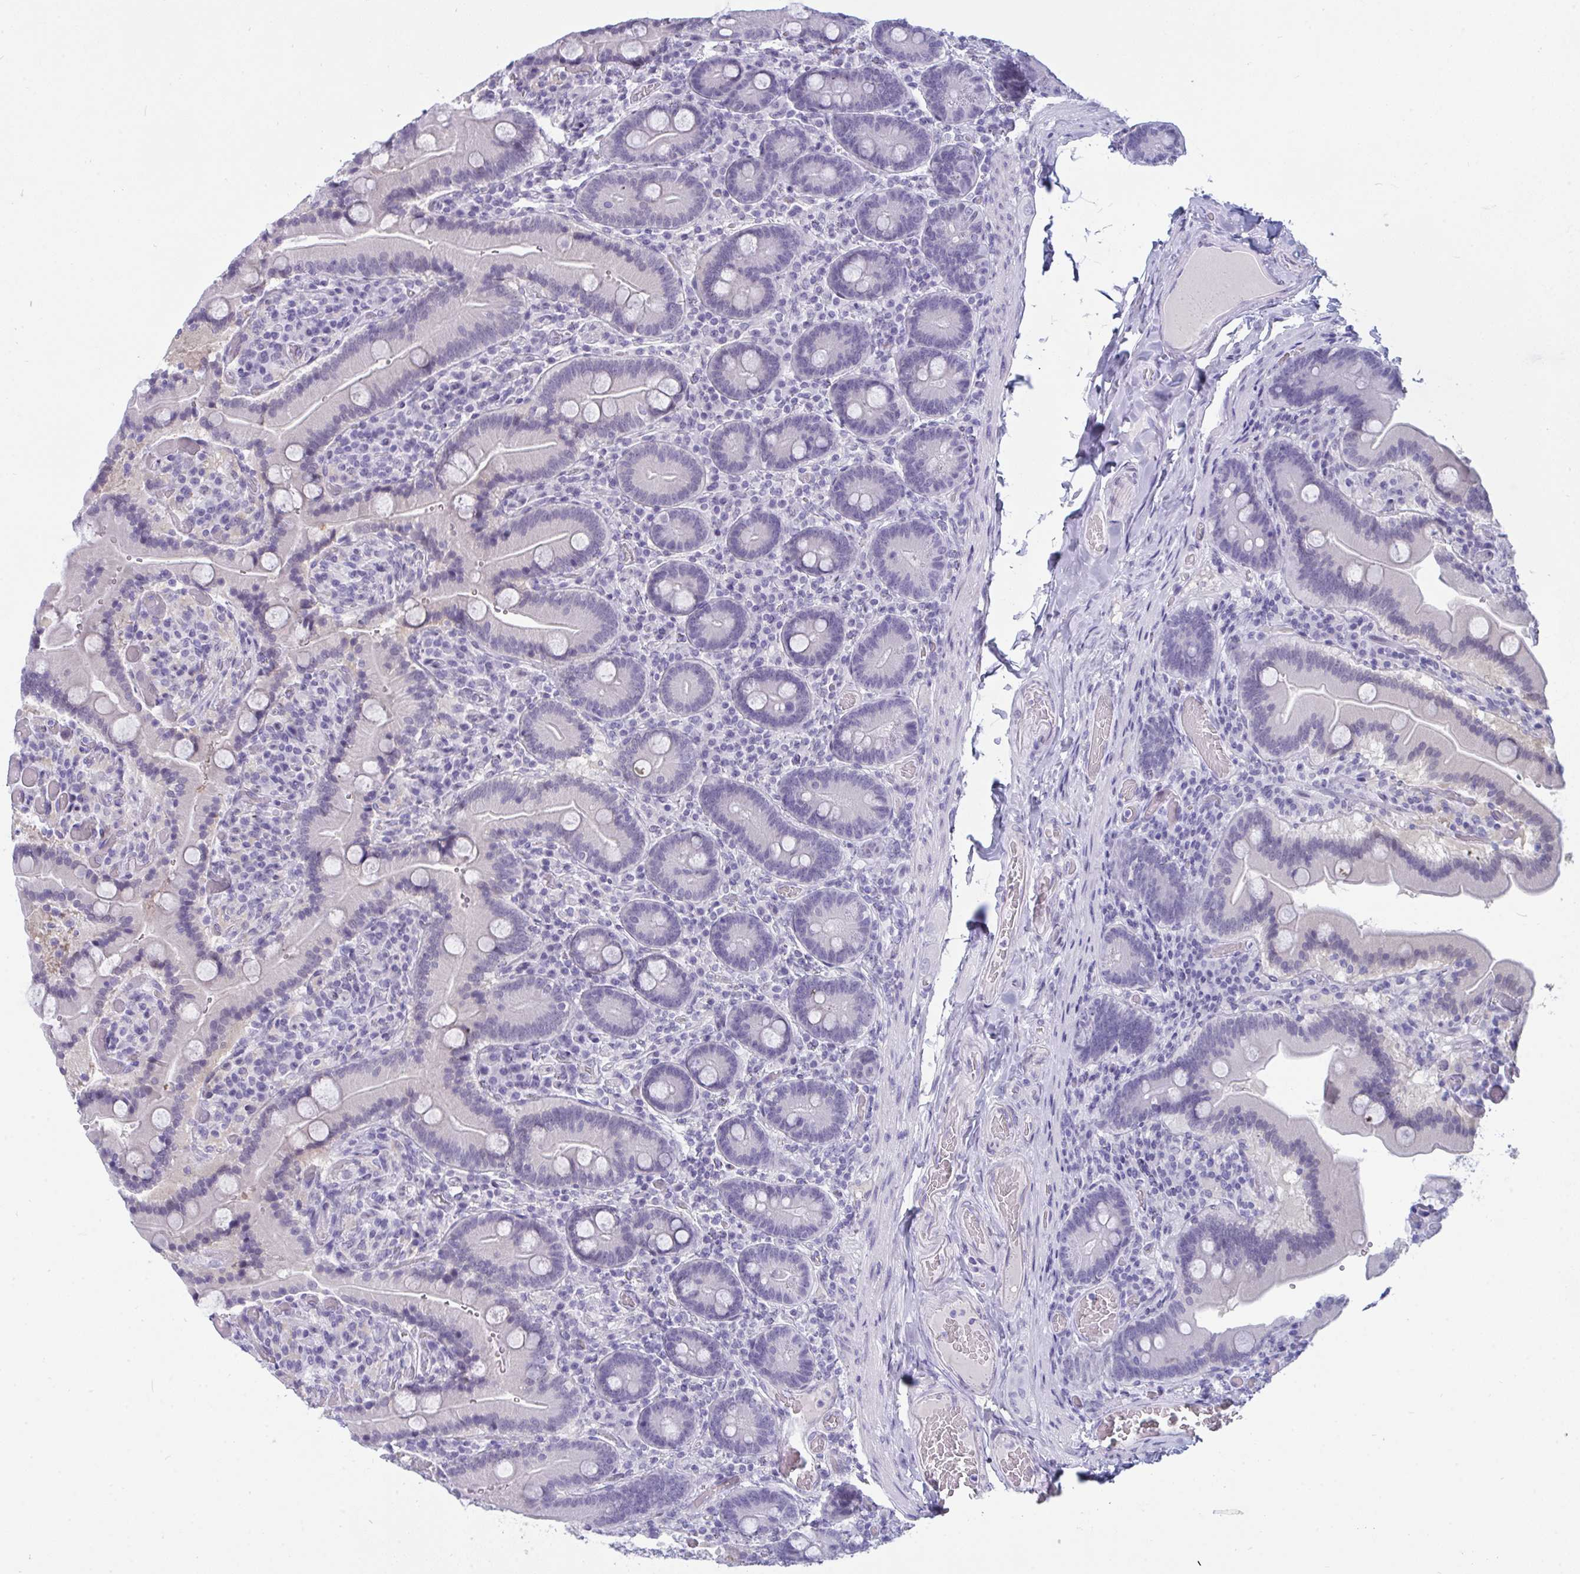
{"staining": {"intensity": "negative", "quantity": "none", "location": "none"}, "tissue": "duodenum", "cell_type": "Glandular cells", "image_type": "normal", "snomed": [{"axis": "morphology", "description": "Normal tissue, NOS"}, {"axis": "topography", "description": "Duodenum"}], "caption": "This is an immunohistochemistry (IHC) image of benign human duodenum. There is no positivity in glandular cells.", "gene": "PRDM9", "patient": {"sex": "female", "age": 62}}